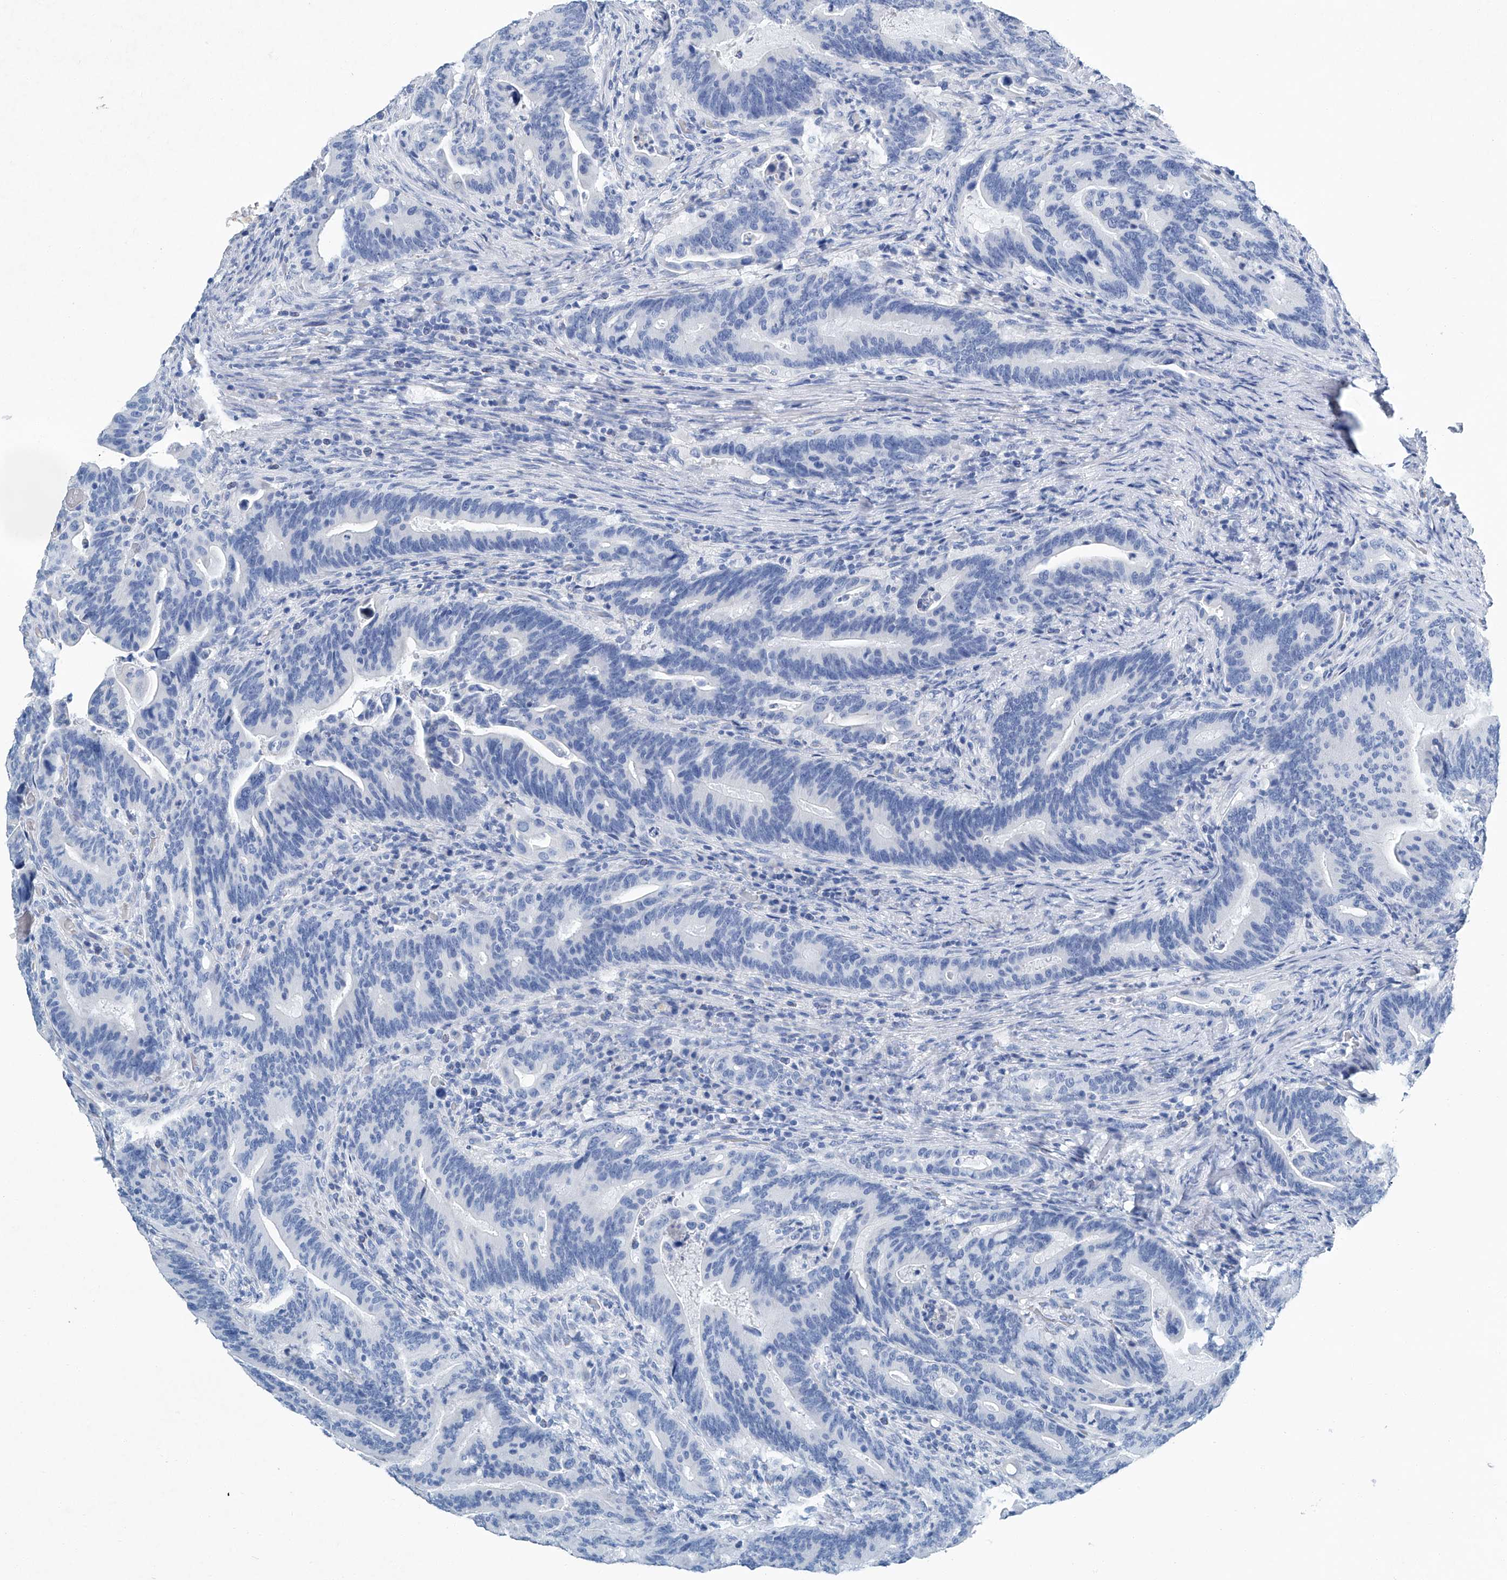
{"staining": {"intensity": "negative", "quantity": "none", "location": "none"}, "tissue": "colorectal cancer", "cell_type": "Tumor cells", "image_type": "cancer", "snomed": [{"axis": "morphology", "description": "Adenocarcinoma, NOS"}, {"axis": "topography", "description": "Colon"}], "caption": "This is an IHC photomicrograph of human colorectal adenocarcinoma. There is no expression in tumor cells.", "gene": "CYP2A7", "patient": {"sex": "female", "age": 66}}